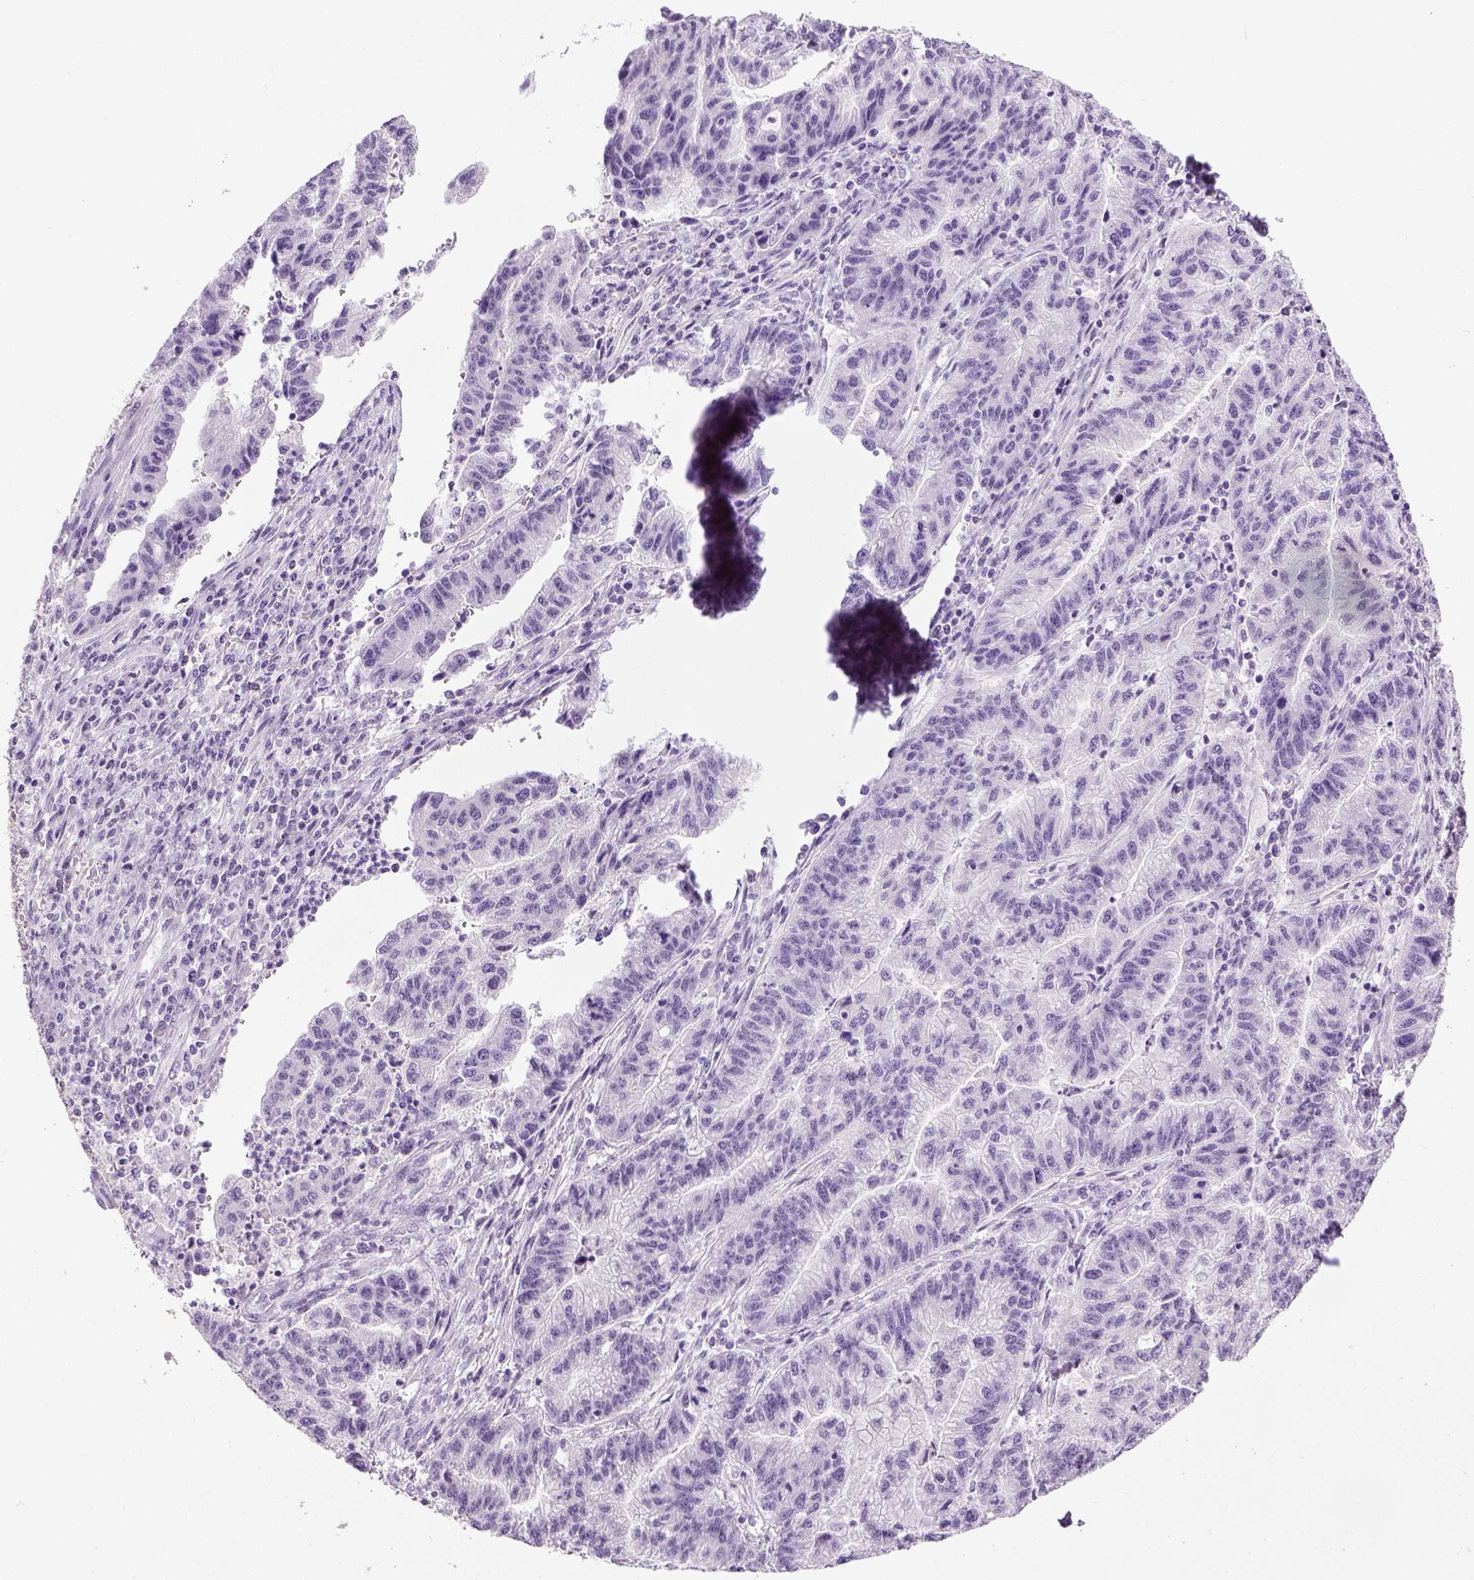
{"staining": {"intensity": "negative", "quantity": "none", "location": "none"}, "tissue": "stomach cancer", "cell_type": "Tumor cells", "image_type": "cancer", "snomed": [{"axis": "morphology", "description": "Adenocarcinoma, NOS"}, {"axis": "topography", "description": "Stomach"}], "caption": "IHC histopathology image of human stomach adenocarcinoma stained for a protein (brown), which exhibits no staining in tumor cells.", "gene": "LGSN", "patient": {"sex": "male", "age": 83}}